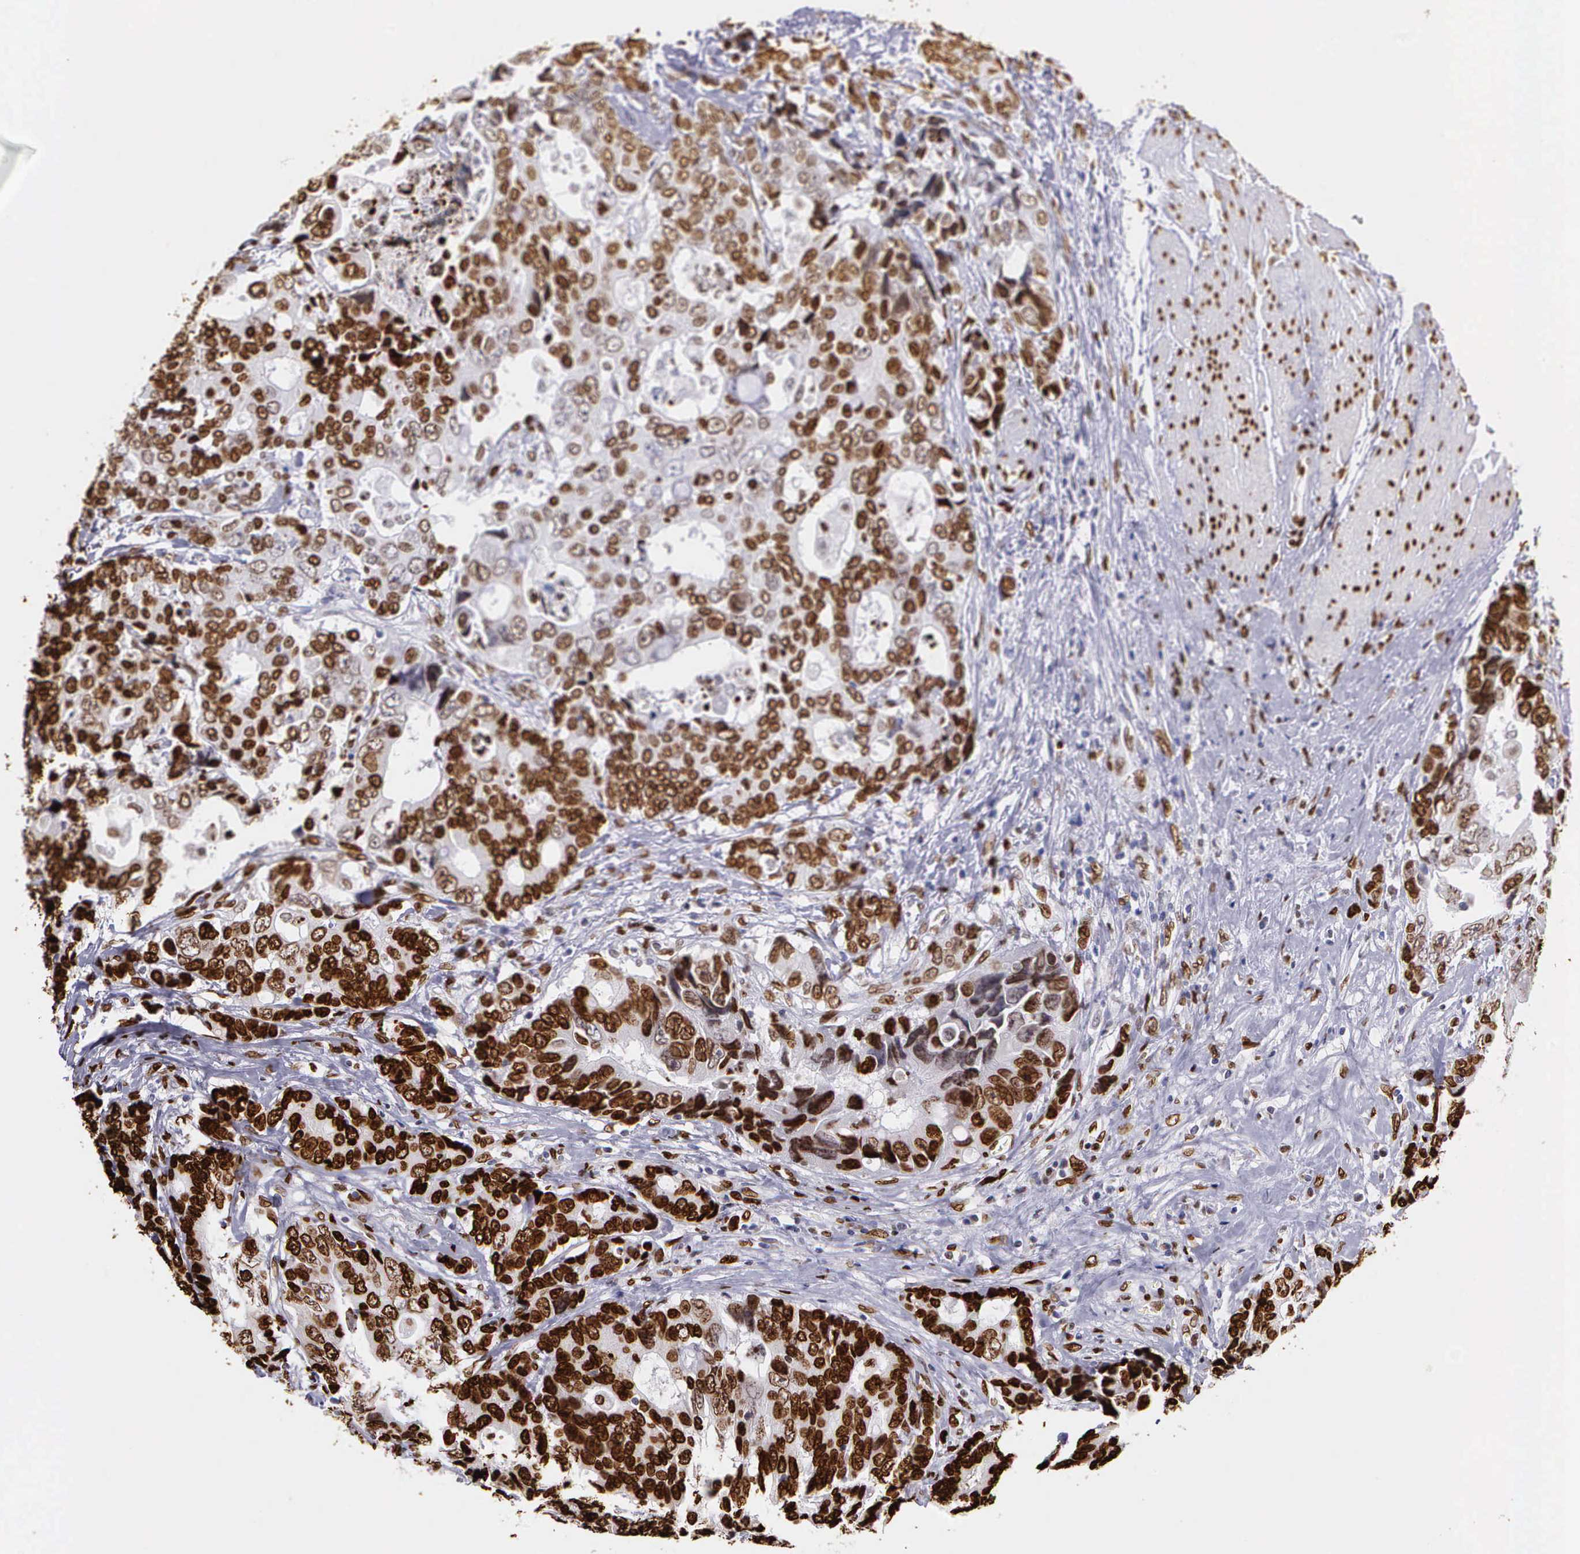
{"staining": {"intensity": "strong", "quantity": ">75%", "location": "nuclear"}, "tissue": "colorectal cancer", "cell_type": "Tumor cells", "image_type": "cancer", "snomed": [{"axis": "morphology", "description": "Adenocarcinoma, NOS"}, {"axis": "topography", "description": "Rectum"}], "caption": "Immunohistochemical staining of human colorectal cancer exhibits high levels of strong nuclear protein staining in approximately >75% of tumor cells. Using DAB (3,3'-diaminobenzidine) (brown) and hematoxylin (blue) stains, captured at high magnification using brightfield microscopy.", "gene": "H1-0", "patient": {"sex": "female", "age": 67}}